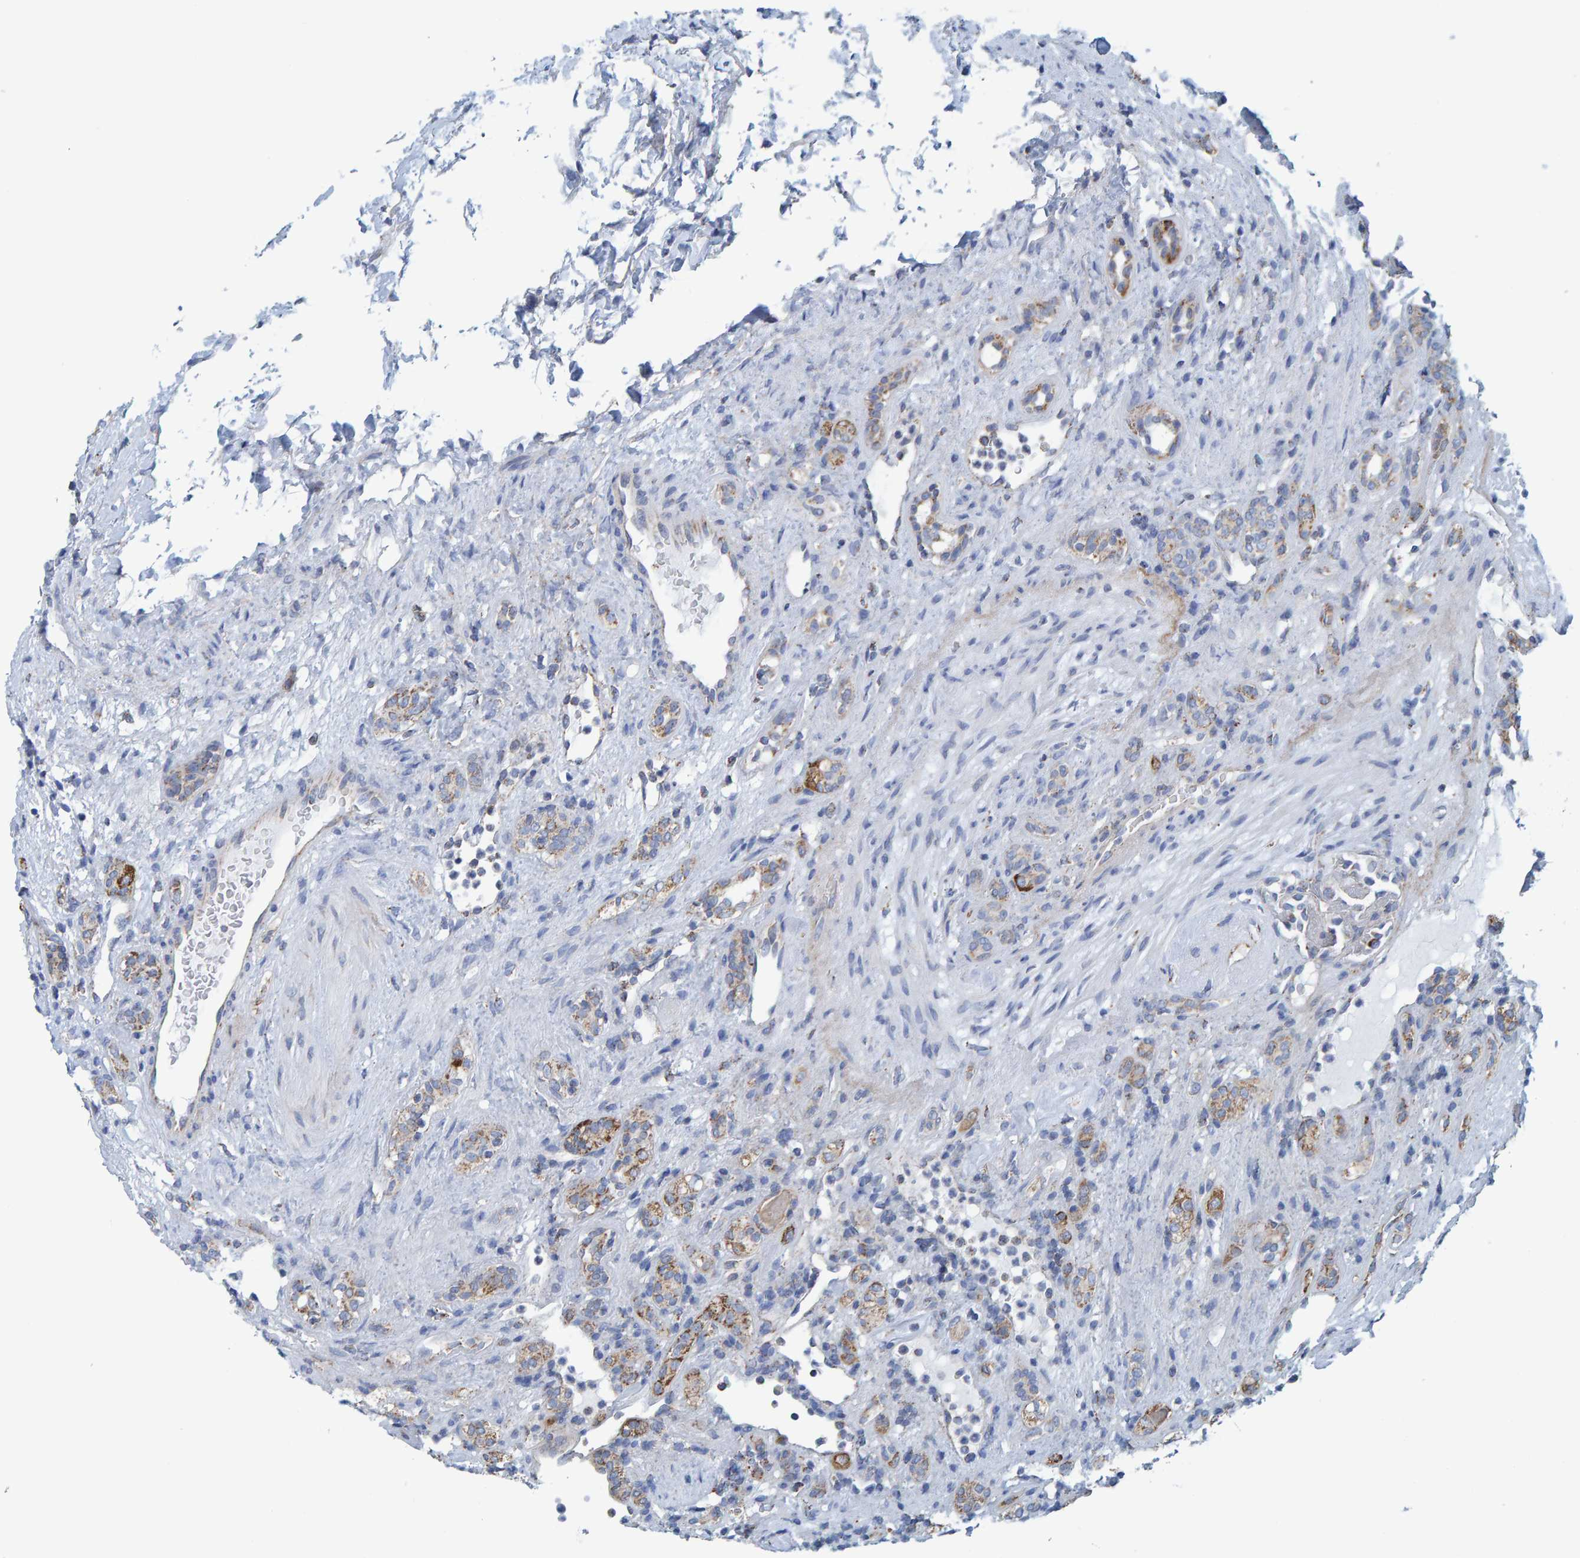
{"staining": {"intensity": "moderate", "quantity": "25%-75%", "location": "cytoplasmic/membranous"}, "tissue": "renal cancer", "cell_type": "Tumor cells", "image_type": "cancer", "snomed": [{"axis": "morphology", "description": "Normal tissue, NOS"}, {"axis": "morphology", "description": "Adenocarcinoma, NOS"}, {"axis": "topography", "description": "Kidney"}], "caption": "Renal cancer (adenocarcinoma) stained with DAB (3,3'-diaminobenzidine) IHC shows medium levels of moderate cytoplasmic/membranous expression in approximately 25%-75% of tumor cells. (DAB = brown stain, brightfield microscopy at high magnification).", "gene": "MRPS7", "patient": {"sex": "female", "age": 72}}